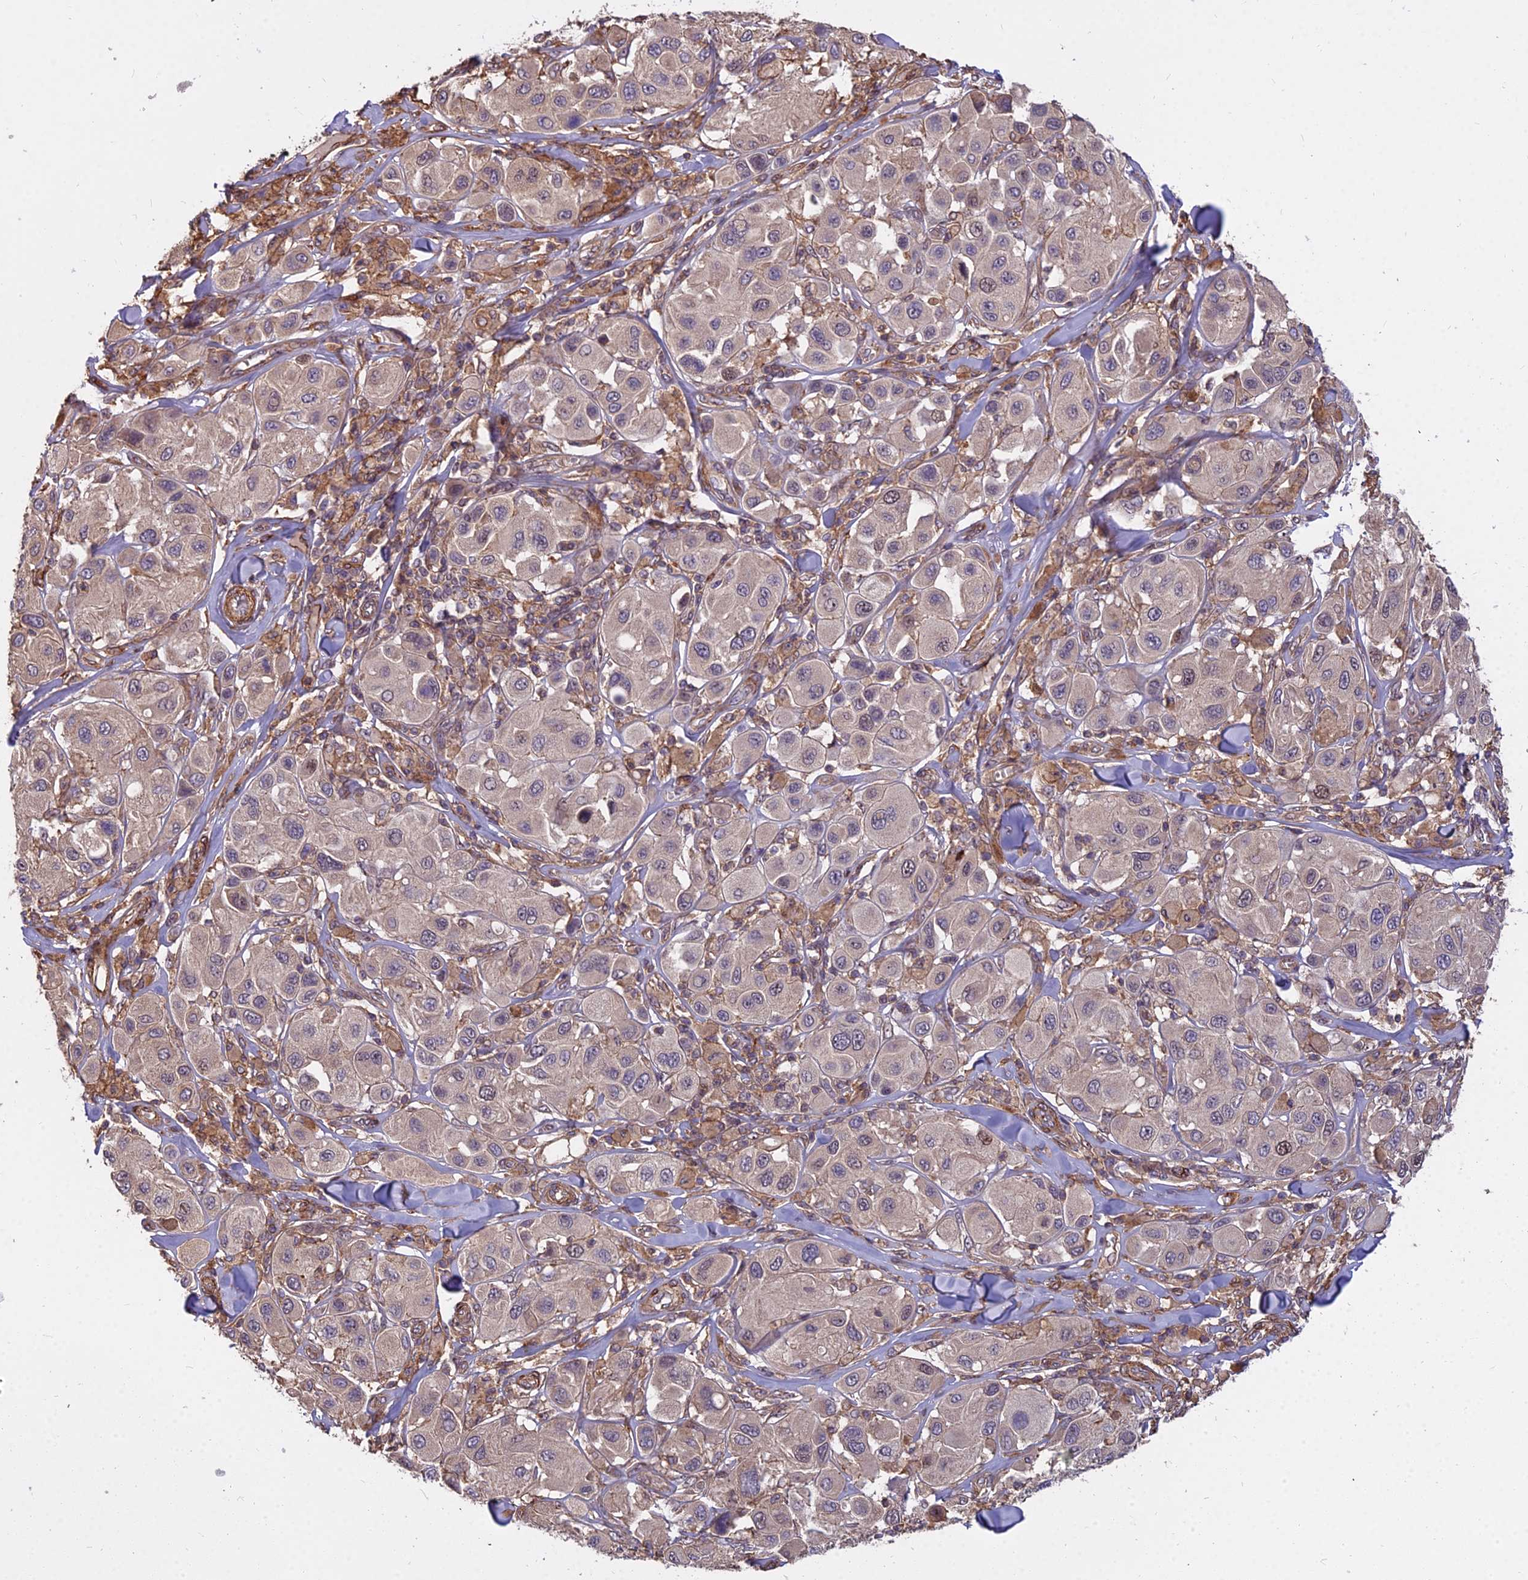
{"staining": {"intensity": "weak", "quantity": "<25%", "location": "nuclear"}, "tissue": "melanoma", "cell_type": "Tumor cells", "image_type": "cancer", "snomed": [{"axis": "morphology", "description": "Malignant melanoma, Metastatic site"}, {"axis": "topography", "description": "Skin"}], "caption": "High magnification brightfield microscopy of melanoma stained with DAB (brown) and counterstained with hematoxylin (blue): tumor cells show no significant expression.", "gene": "TCEA3", "patient": {"sex": "male", "age": 41}}